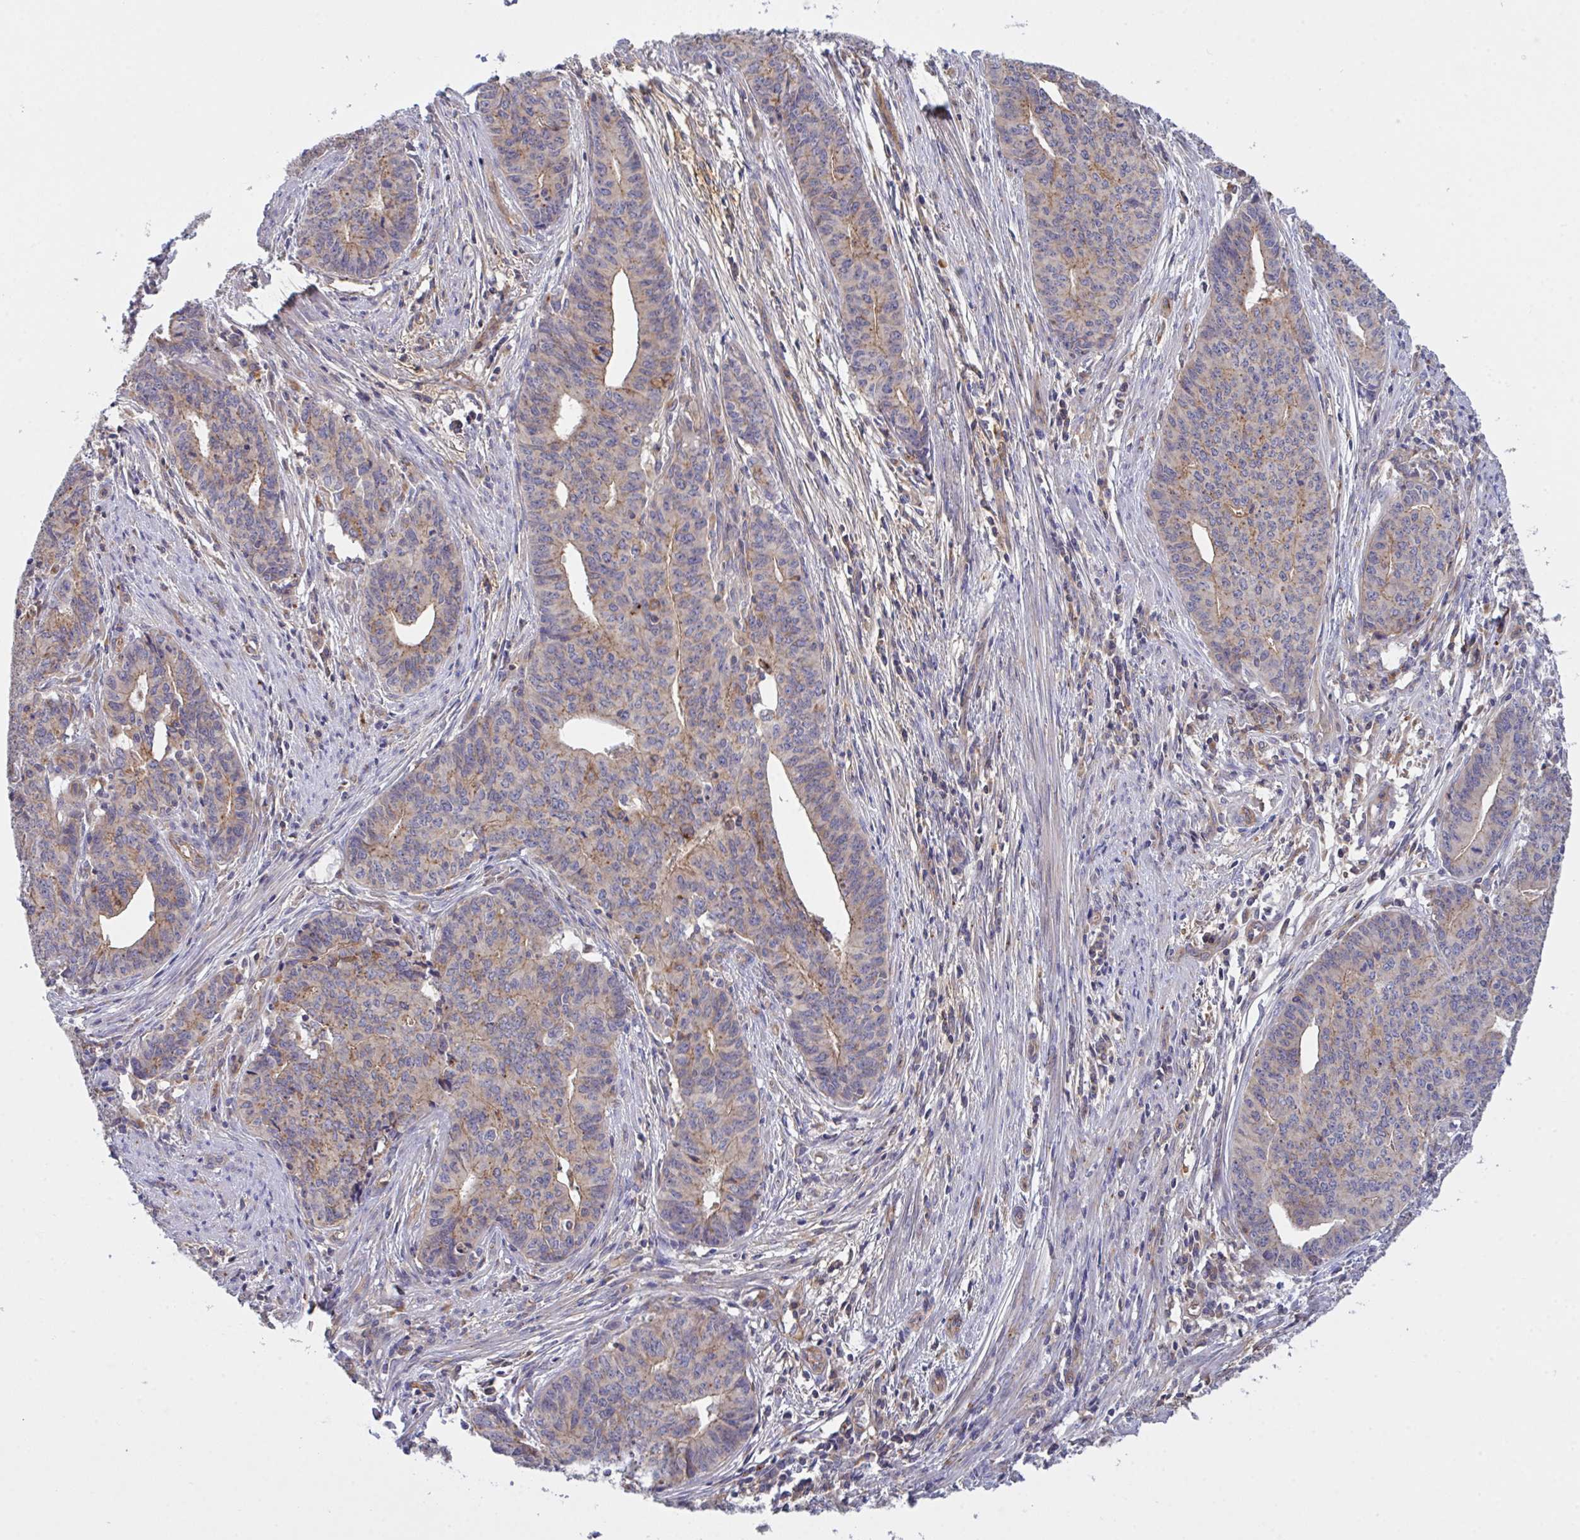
{"staining": {"intensity": "weak", "quantity": "<25%", "location": "cytoplasmic/membranous"}, "tissue": "endometrial cancer", "cell_type": "Tumor cells", "image_type": "cancer", "snomed": [{"axis": "morphology", "description": "Adenocarcinoma, NOS"}, {"axis": "topography", "description": "Endometrium"}], "caption": "A high-resolution histopathology image shows immunohistochemistry staining of adenocarcinoma (endometrial), which demonstrates no significant positivity in tumor cells. (DAB (3,3'-diaminobenzidine) immunohistochemistry (IHC) visualized using brightfield microscopy, high magnification).", "gene": "C4orf36", "patient": {"sex": "female", "age": 59}}